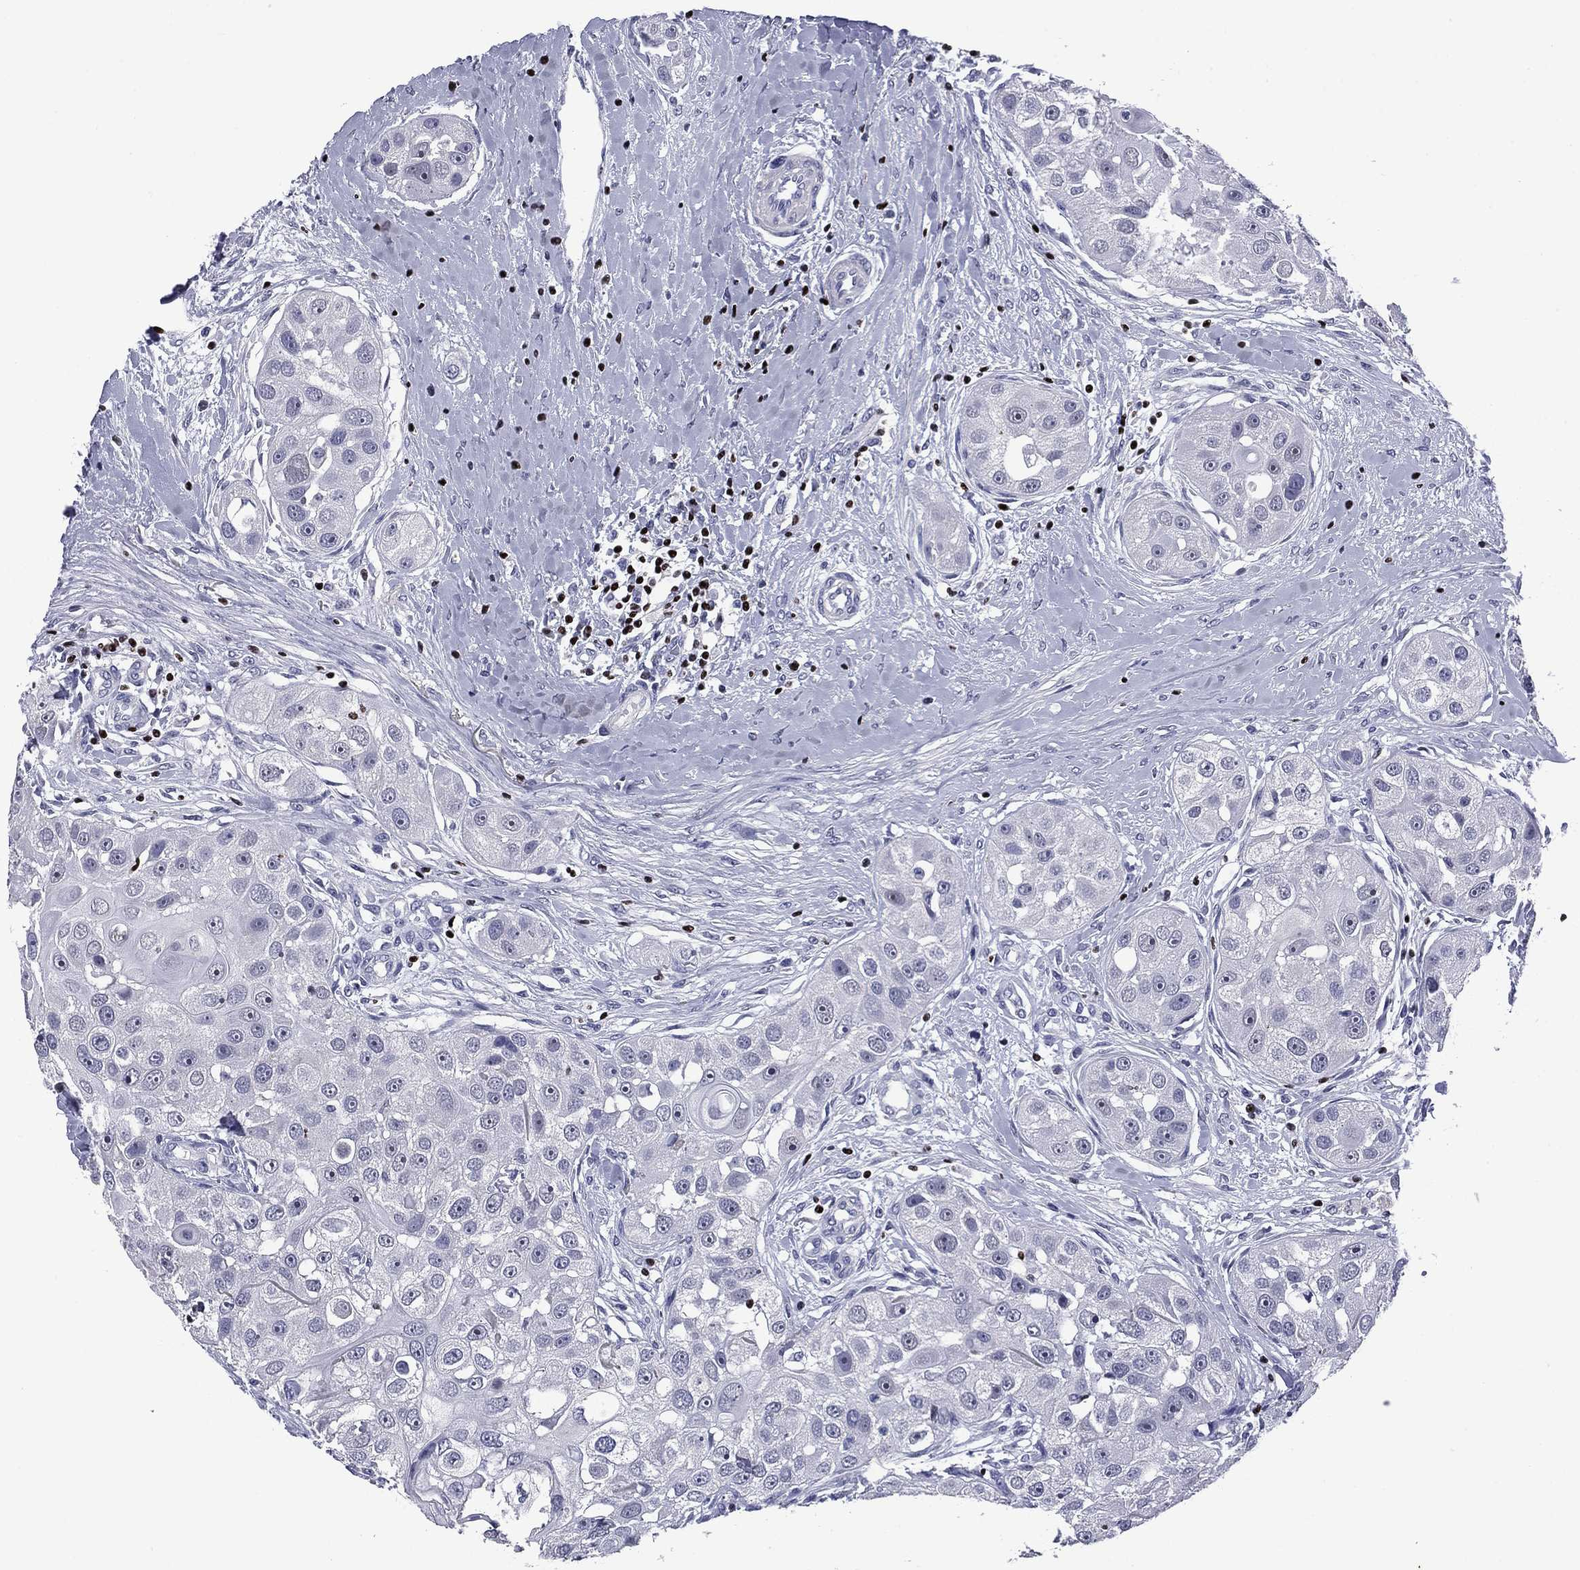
{"staining": {"intensity": "negative", "quantity": "none", "location": "none"}, "tissue": "head and neck cancer", "cell_type": "Tumor cells", "image_type": "cancer", "snomed": [{"axis": "morphology", "description": "Normal tissue, NOS"}, {"axis": "morphology", "description": "Squamous cell carcinoma, NOS"}, {"axis": "topography", "description": "Skeletal muscle"}, {"axis": "topography", "description": "Head-Neck"}], "caption": "Head and neck cancer stained for a protein using immunohistochemistry (IHC) exhibits no staining tumor cells.", "gene": "IKZF3", "patient": {"sex": "male", "age": 51}}